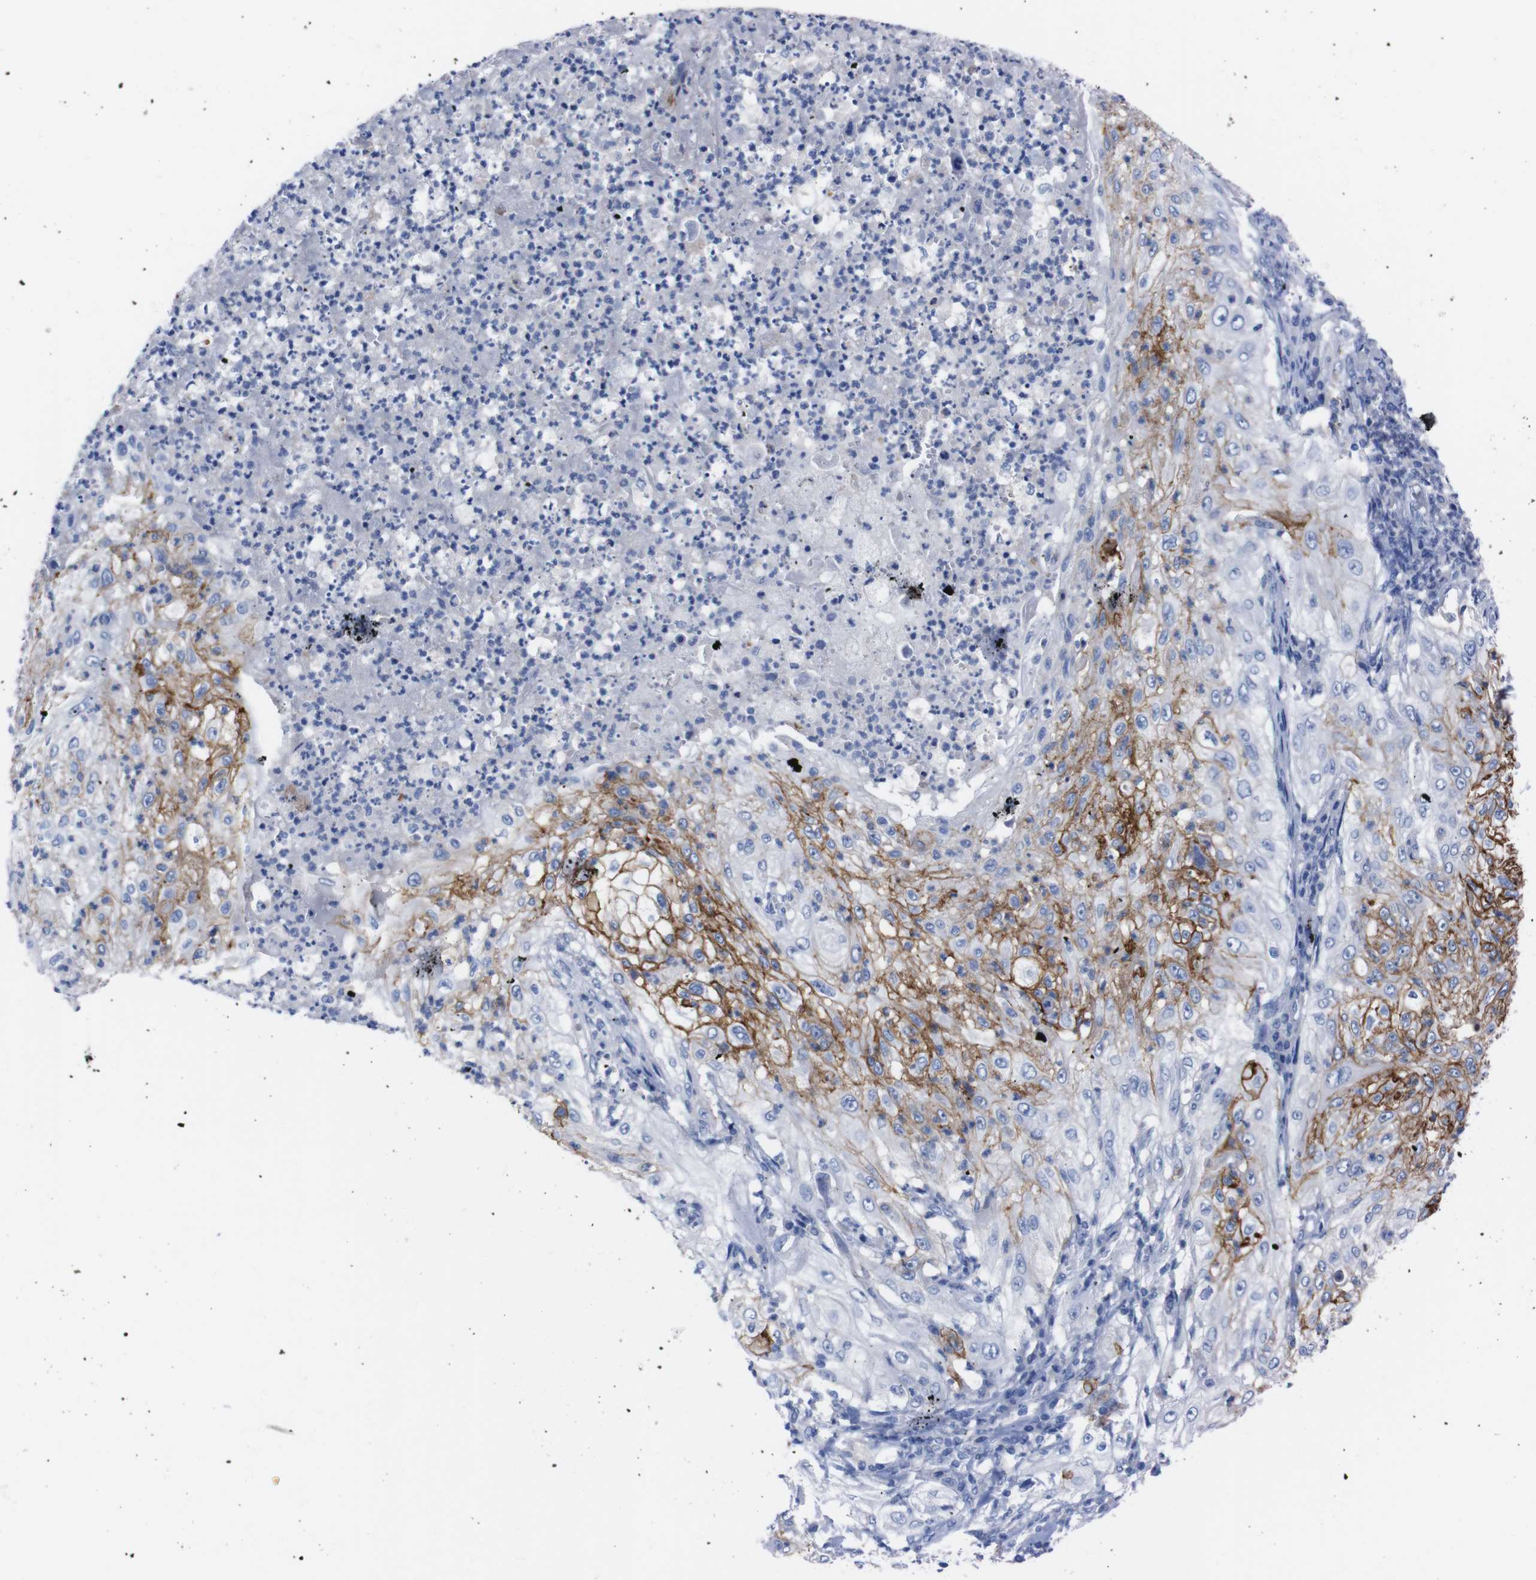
{"staining": {"intensity": "moderate", "quantity": "25%-75%", "location": "cytoplasmic/membranous"}, "tissue": "lung cancer", "cell_type": "Tumor cells", "image_type": "cancer", "snomed": [{"axis": "morphology", "description": "Inflammation, NOS"}, {"axis": "morphology", "description": "Squamous cell carcinoma, NOS"}, {"axis": "topography", "description": "Lymph node"}, {"axis": "topography", "description": "Soft tissue"}, {"axis": "topography", "description": "Lung"}], "caption": "Approximately 25%-75% of tumor cells in human squamous cell carcinoma (lung) show moderate cytoplasmic/membranous protein expression as visualized by brown immunohistochemical staining.", "gene": "TMEM243", "patient": {"sex": "male", "age": 66}}